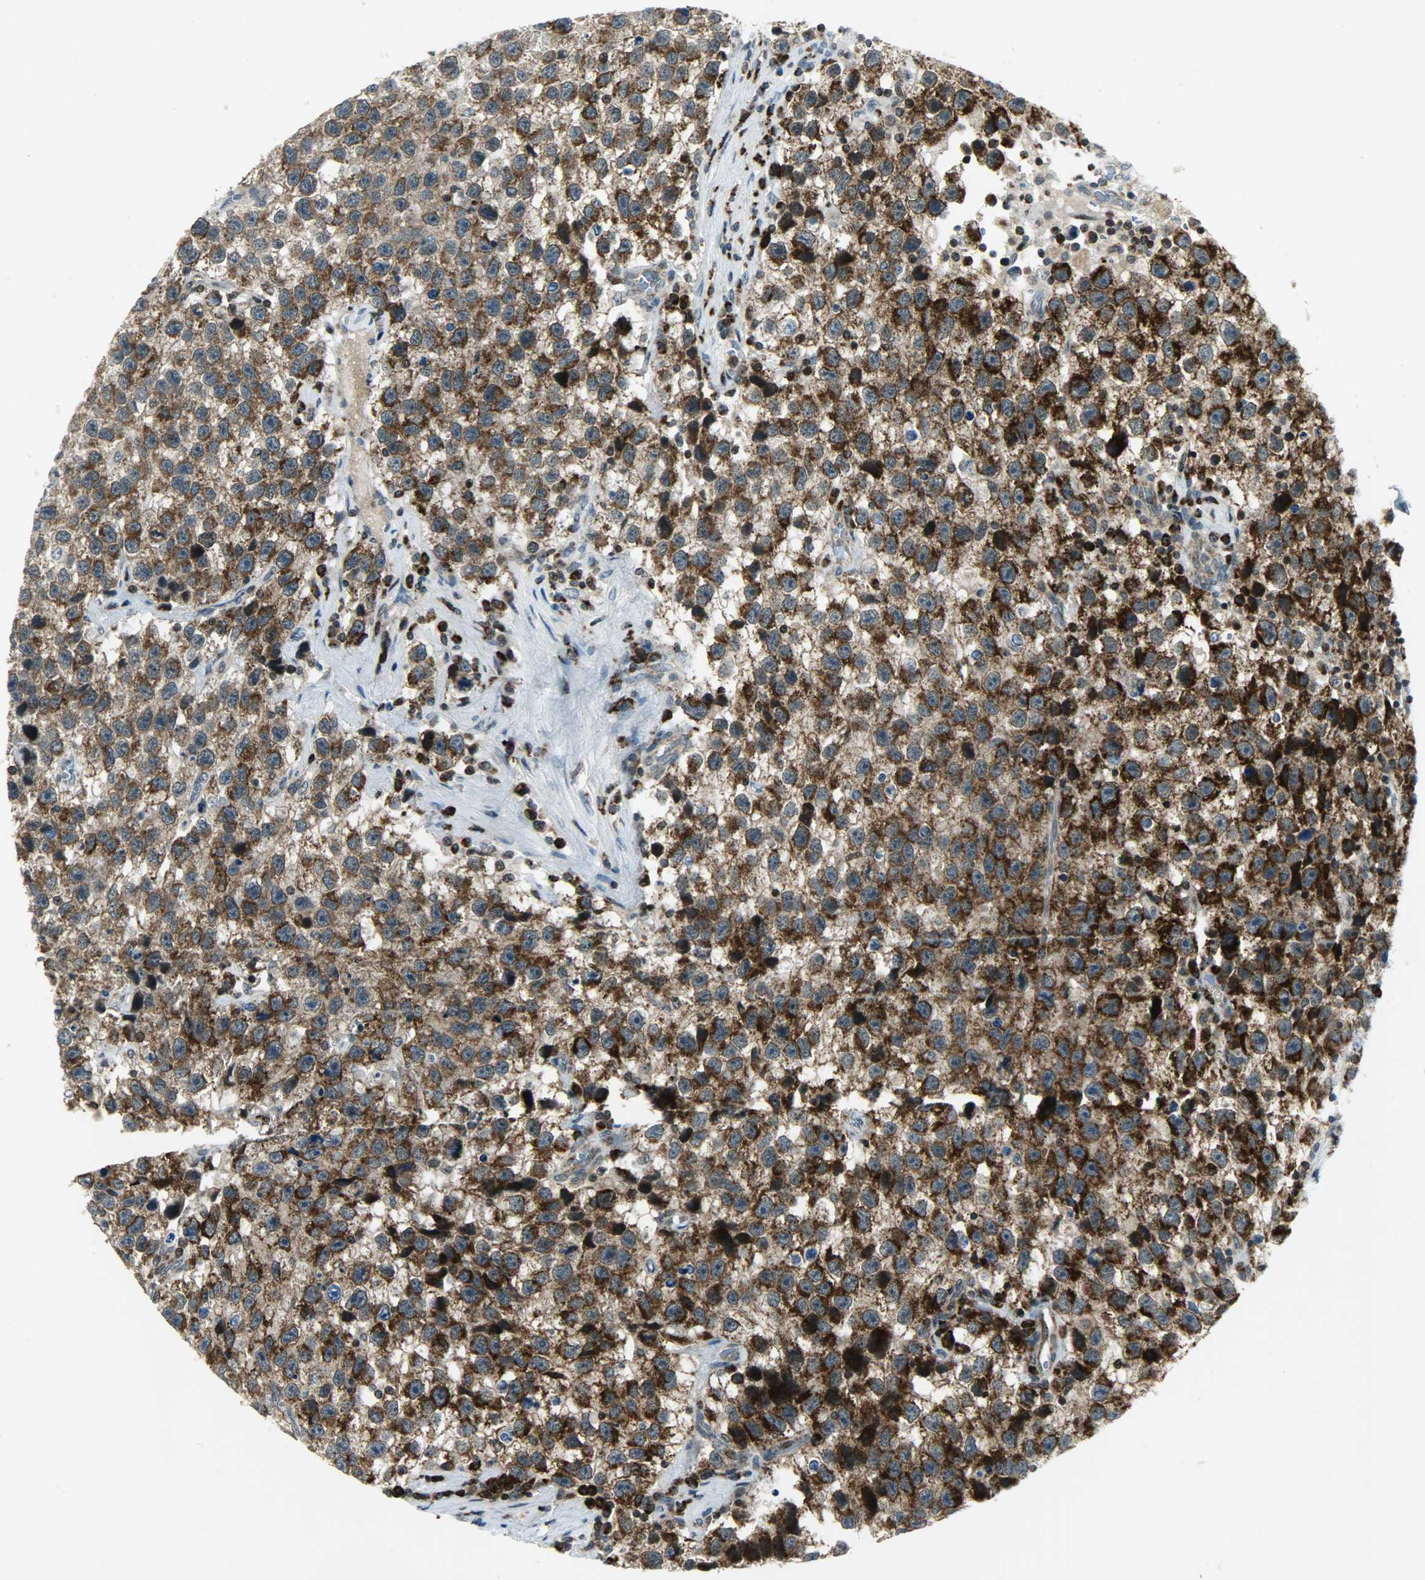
{"staining": {"intensity": "strong", "quantity": ">75%", "location": "cytoplasmic/membranous"}, "tissue": "testis cancer", "cell_type": "Tumor cells", "image_type": "cancer", "snomed": [{"axis": "morphology", "description": "Seminoma, NOS"}, {"axis": "topography", "description": "Testis"}], "caption": "This is an image of IHC staining of testis cancer, which shows strong staining in the cytoplasmic/membranous of tumor cells.", "gene": "IL15", "patient": {"sex": "male", "age": 33}}